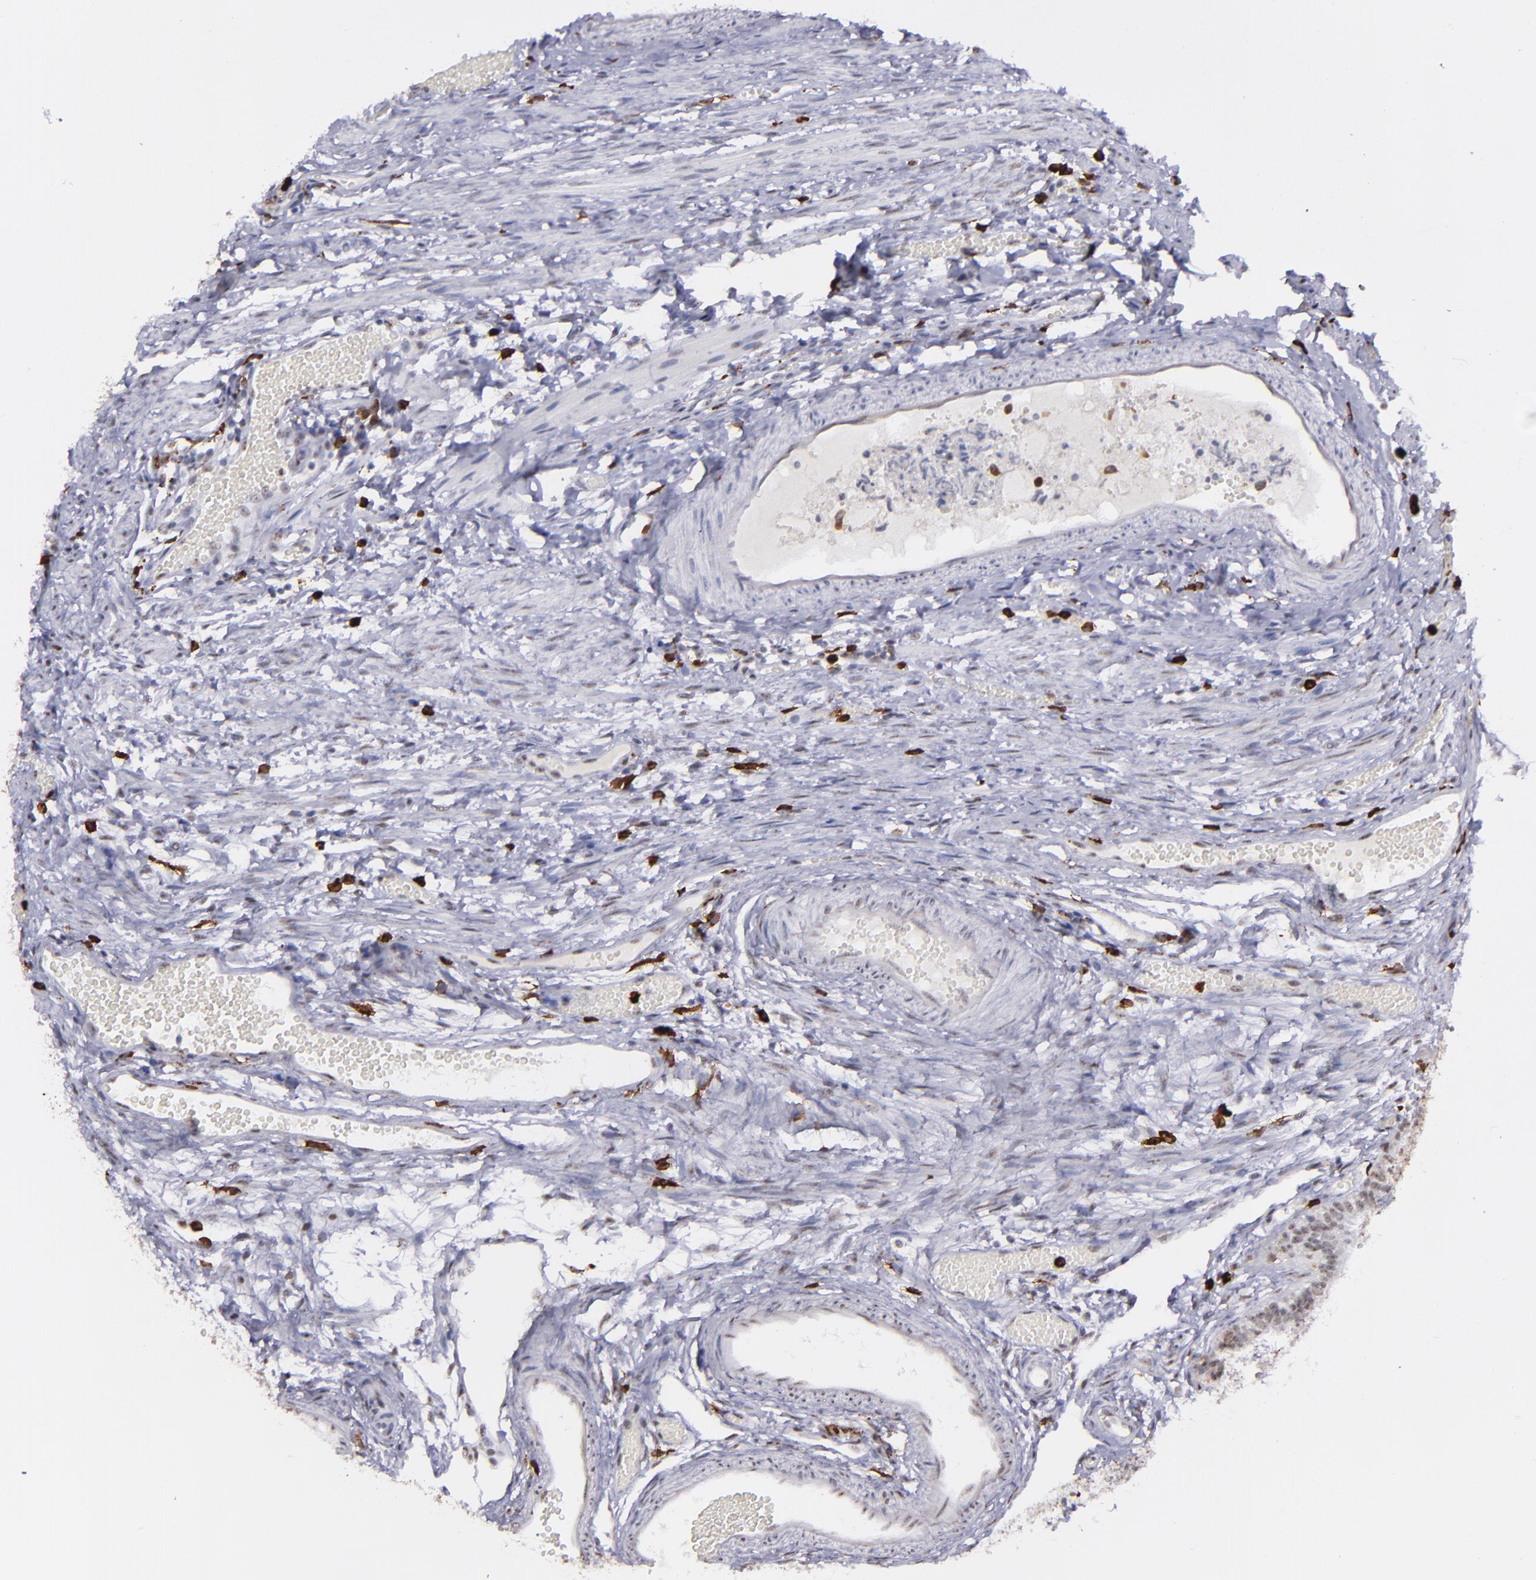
{"staining": {"intensity": "negative", "quantity": "none", "location": "none"}, "tissue": "fallopian tube", "cell_type": "Glandular cells", "image_type": "normal", "snomed": [{"axis": "morphology", "description": "Normal tissue, NOS"}, {"axis": "topography", "description": "Fallopian tube"}], "caption": "A high-resolution image shows immunohistochemistry (IHC) staining of normal fallopian tube, which displays no significant expression in glandular cells. The staining is performed using DAB (3,3'-diaminobenzidine) brown chromogen with nuclei counter-stained in using hematoxylin.", "gene": "NCF2", "patient": {"sex": "female", "age": 29}}